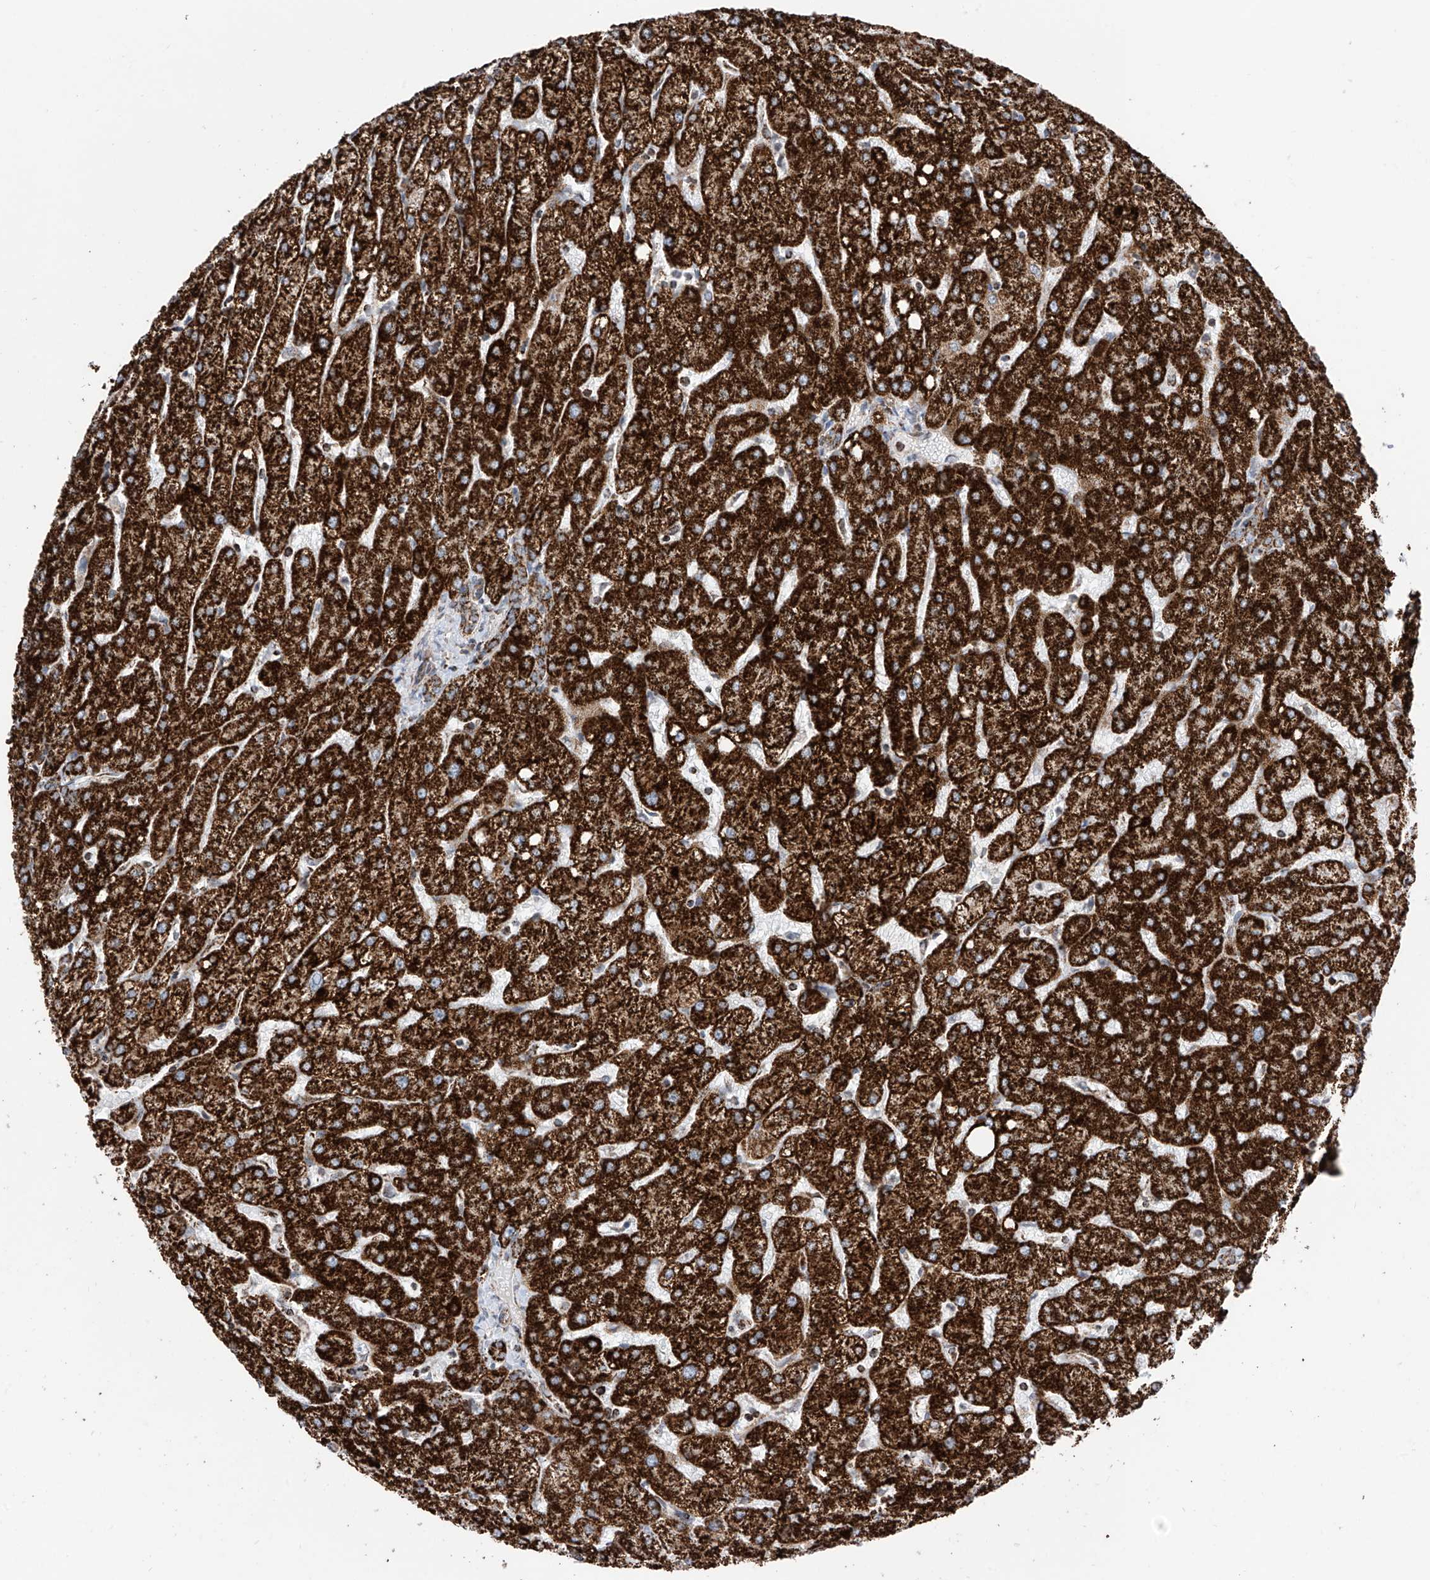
{"staining": {"intensity": "strong", "quantity": ">75%", "location": "cytoplasmic/membranous"}, "tissue": "liver", "cell_type": "Cholangiocytes", "image_type": "normal", "snomed": [{"axis": "morphology", "description": "Normal tissue, NOS"}, {"axis": "topography", "description": "Liver"}], "caption": "Liver stained with a brown dye reveals strong cytoplasmic/membranous positive positivity in approximately >75% of cholangiocytes.", "gene": "COX5B", "patient": {"sex": "female", "age": 54}}